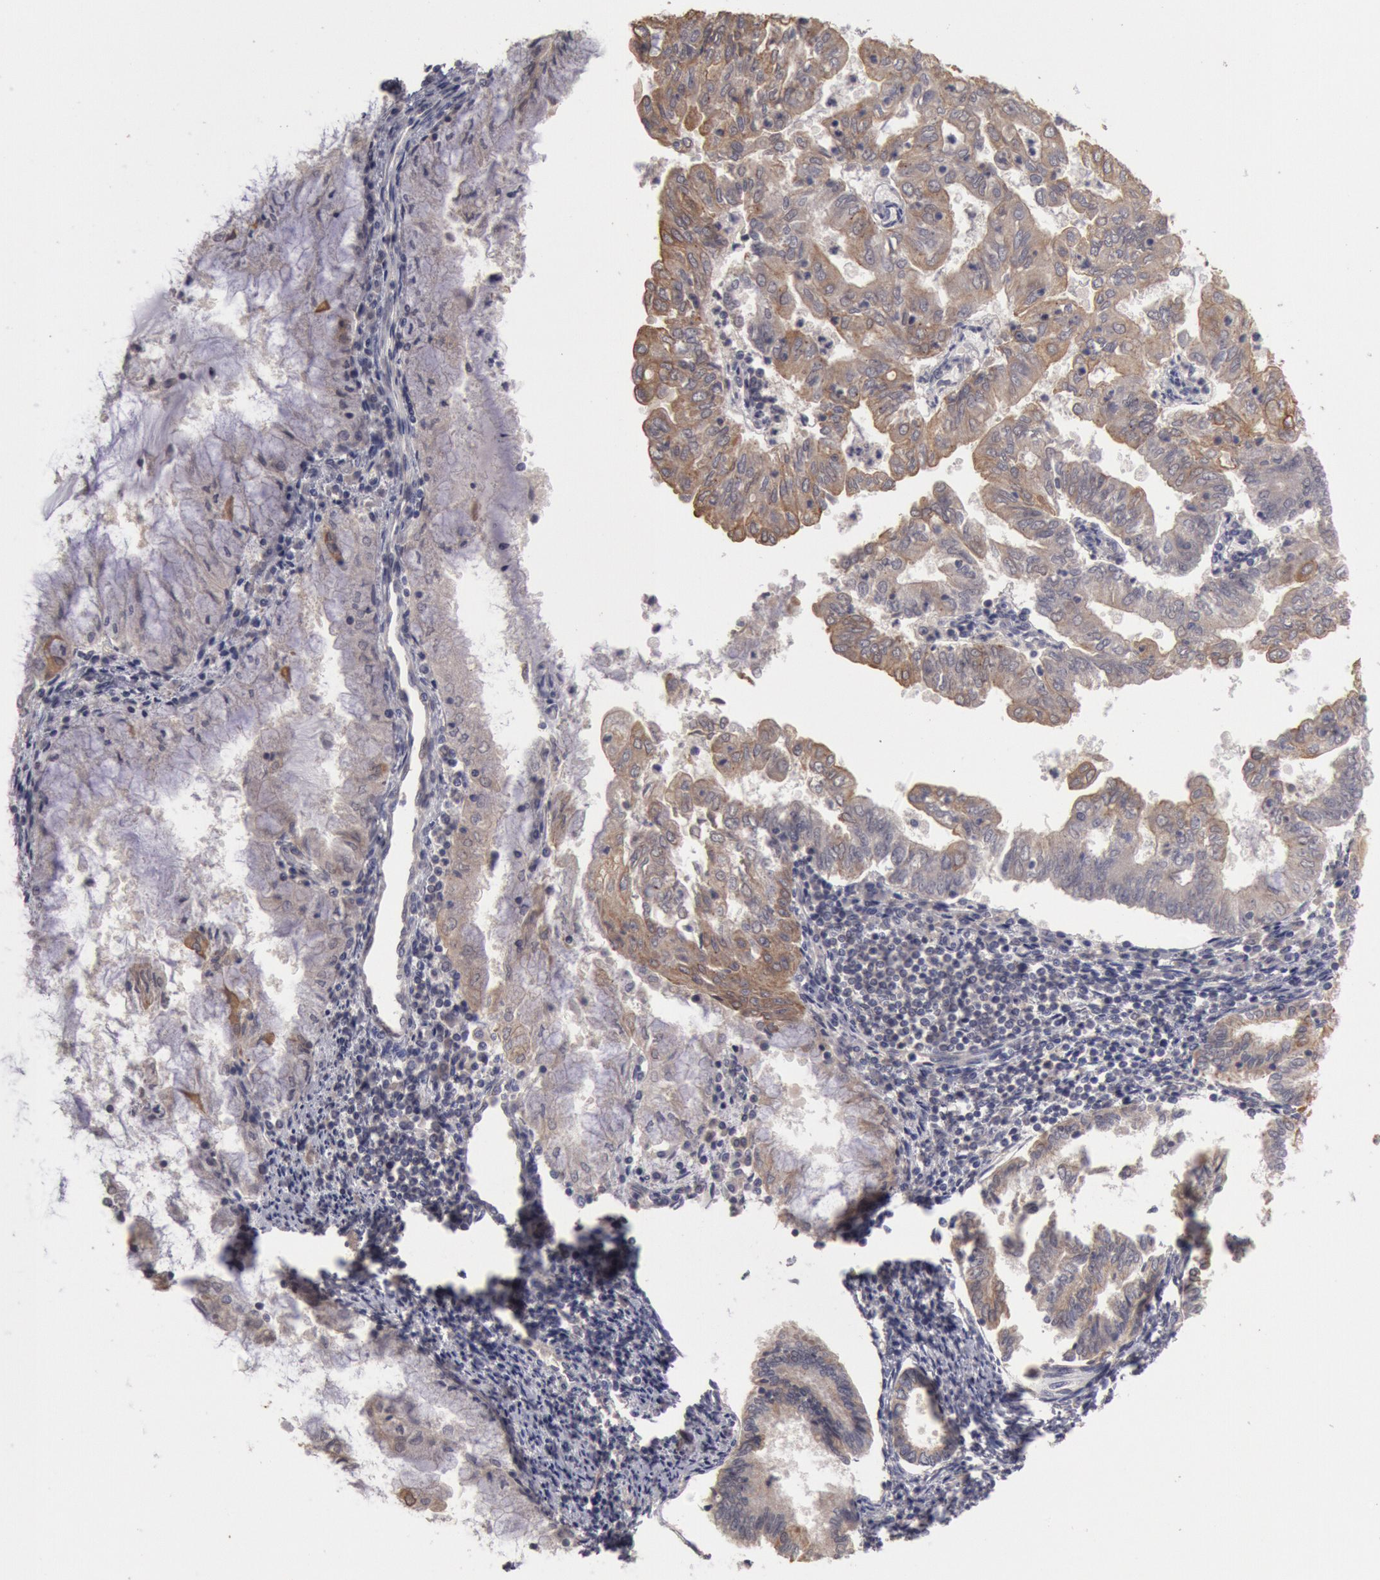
{"staining": {"intensity": "weak", "quantity": ">75%", "location": "cytoplasmic/membranous"}, "tissue": "endometrial cancer", "cell_type": "Tumor cells", "image_type": "cancer", "snomed": [{"axis": "morphology", "description": "Adenocarcinoma, NOS"}, {"axis": "topography", "description": "Endometrium"}], "caption": "Human adenocarcinoma (endometrial) stained with a brown dye exhibits weak cytoplasmic/membranous positive staining in about >75% of tumor cells.", "gene": "ZFP36L1", "patient": {"sex": "female", "age": 79}}